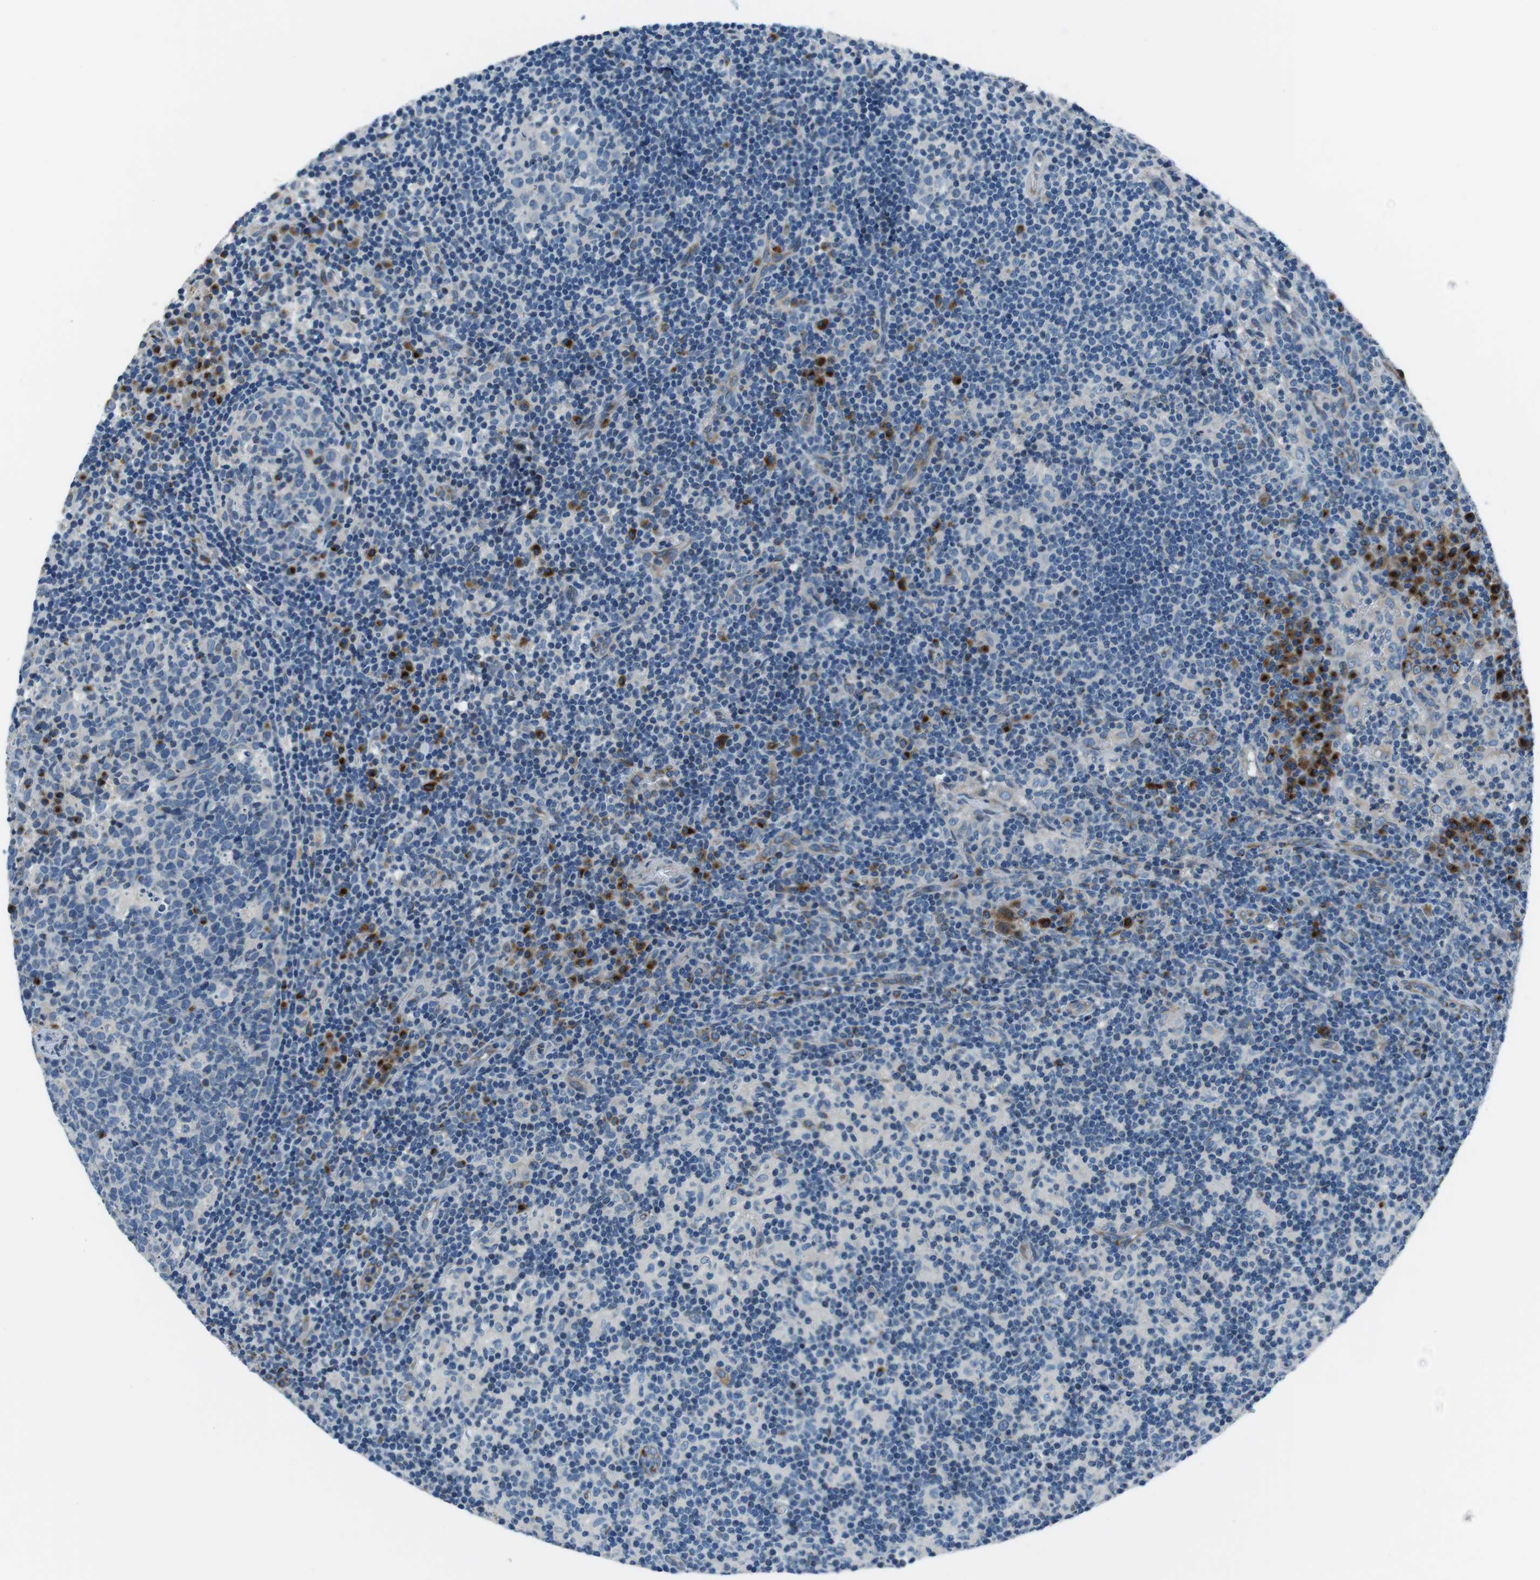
{"staining": {"intensity": "negative", "quantity": "none", "location": "none"}, "tissue": "lymph node", "cell_type": "Germinal center cells", "image_type": "normal", "snomed": [{"axis": "morphology", "description": "Normal tissue, NOS"}, {"axis": "morphology", "description": "Inflammation, NOS"}, {"axis": "topography", "description": "Lymph node"}], "caption": "IHC image of benign lymph node: human lymph node stained with DAB (3,3'-diaminobenzidine) exhibits no significant protein staining in germinal center cells. Nuclei are stained in blue.", "gene": "NUCB2", "patient": {"sex": "male", "age": 55}}